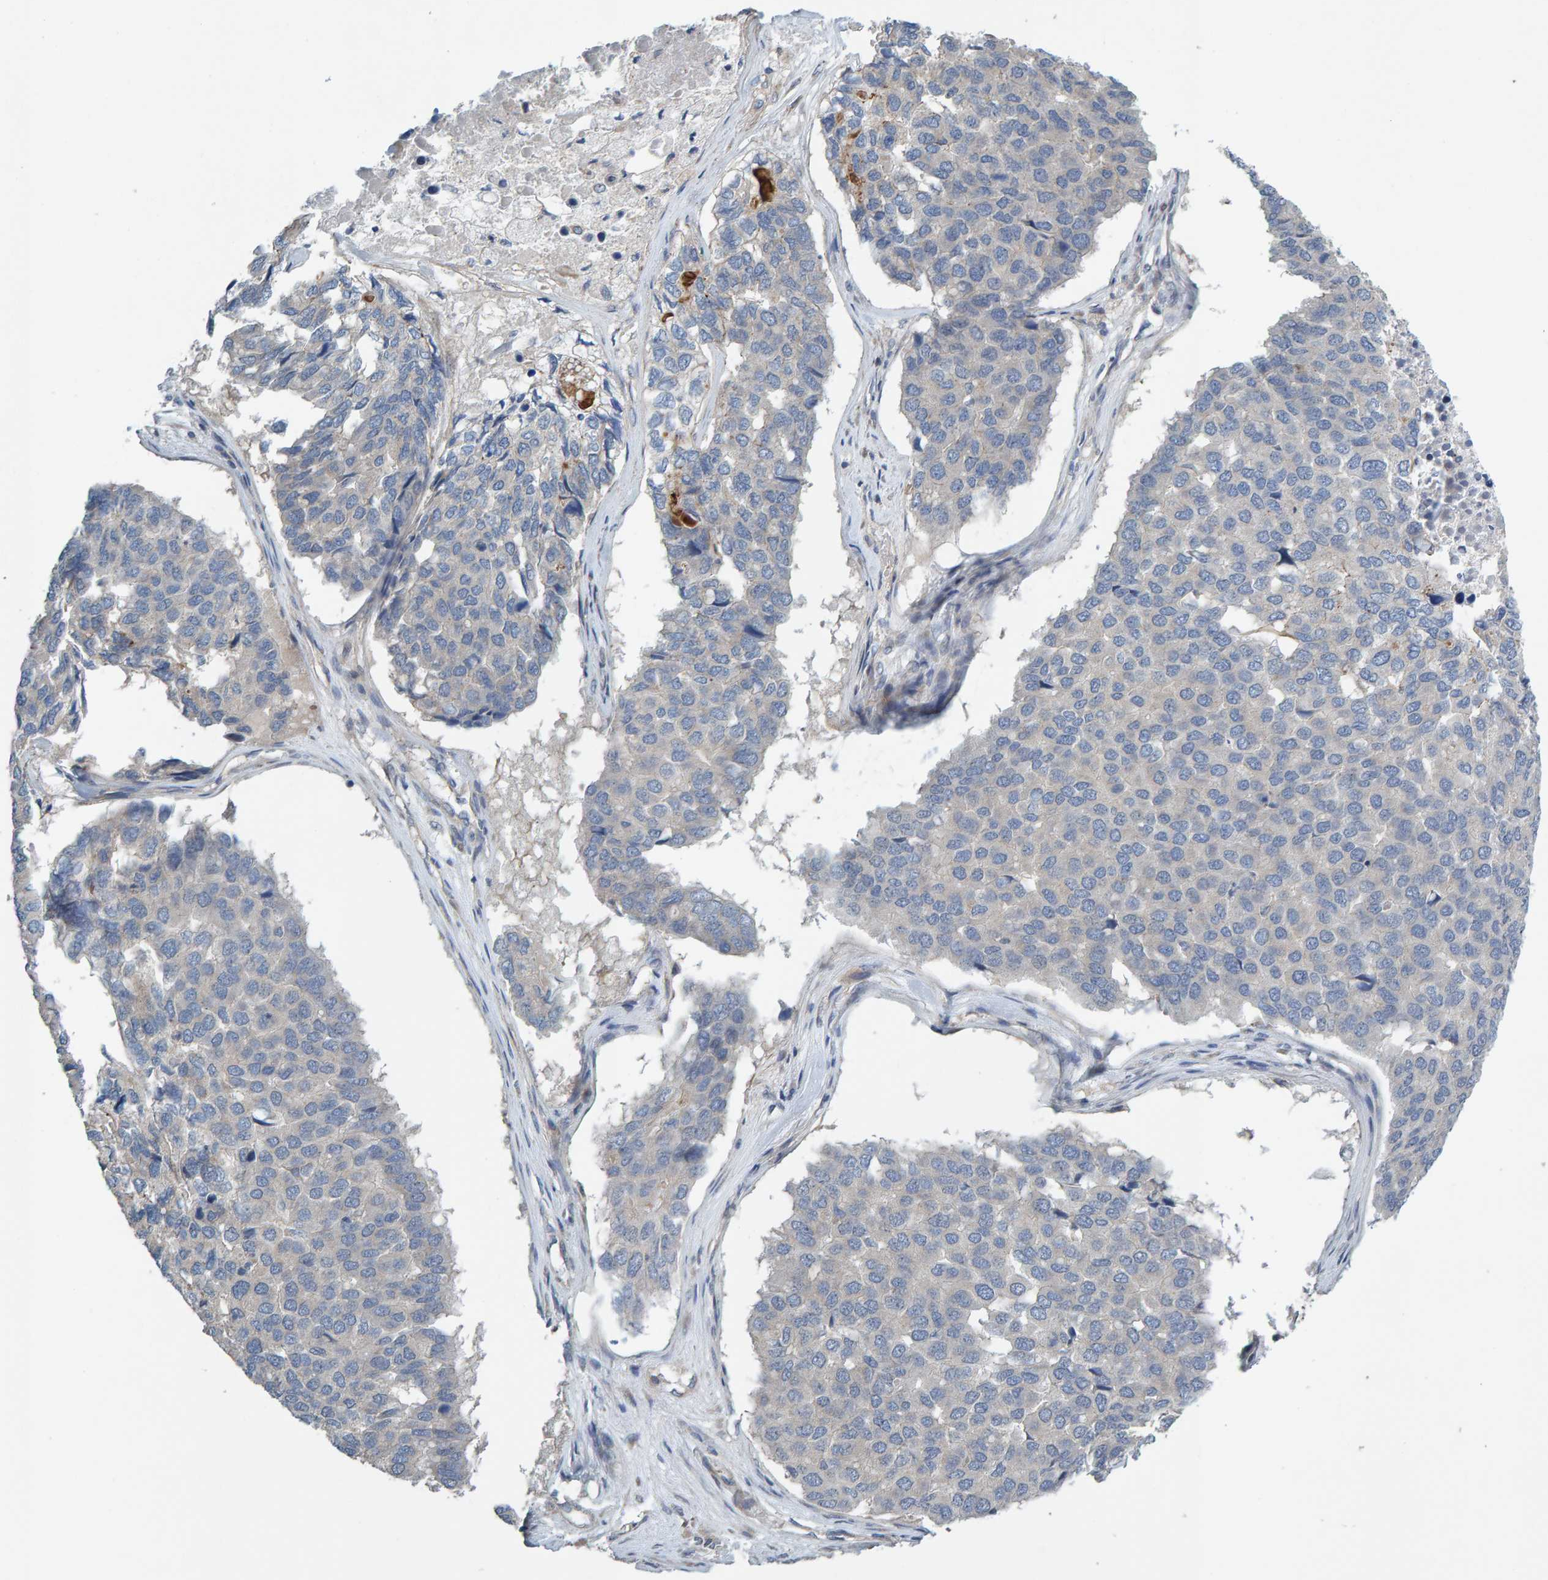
{"staining": {"intensity": "negative", "quantity": "none", "location": "none"}, "tissue": "pancreatic cancer", "cell_type": "Tumor cells", "image_type": "cancer", "snomed": [{"axis": "morphology", "description": "Adenocarcinoma, NOS"}, {"axis": "topography", "description": "Pancreas"}], "caption": "The micrograph demonstrates no significant positivity in tumor cells of pancreatic cancer (adenocarcinoma).", "gene": "CCM2", "patient": {"sex": "male", "age": 50}}